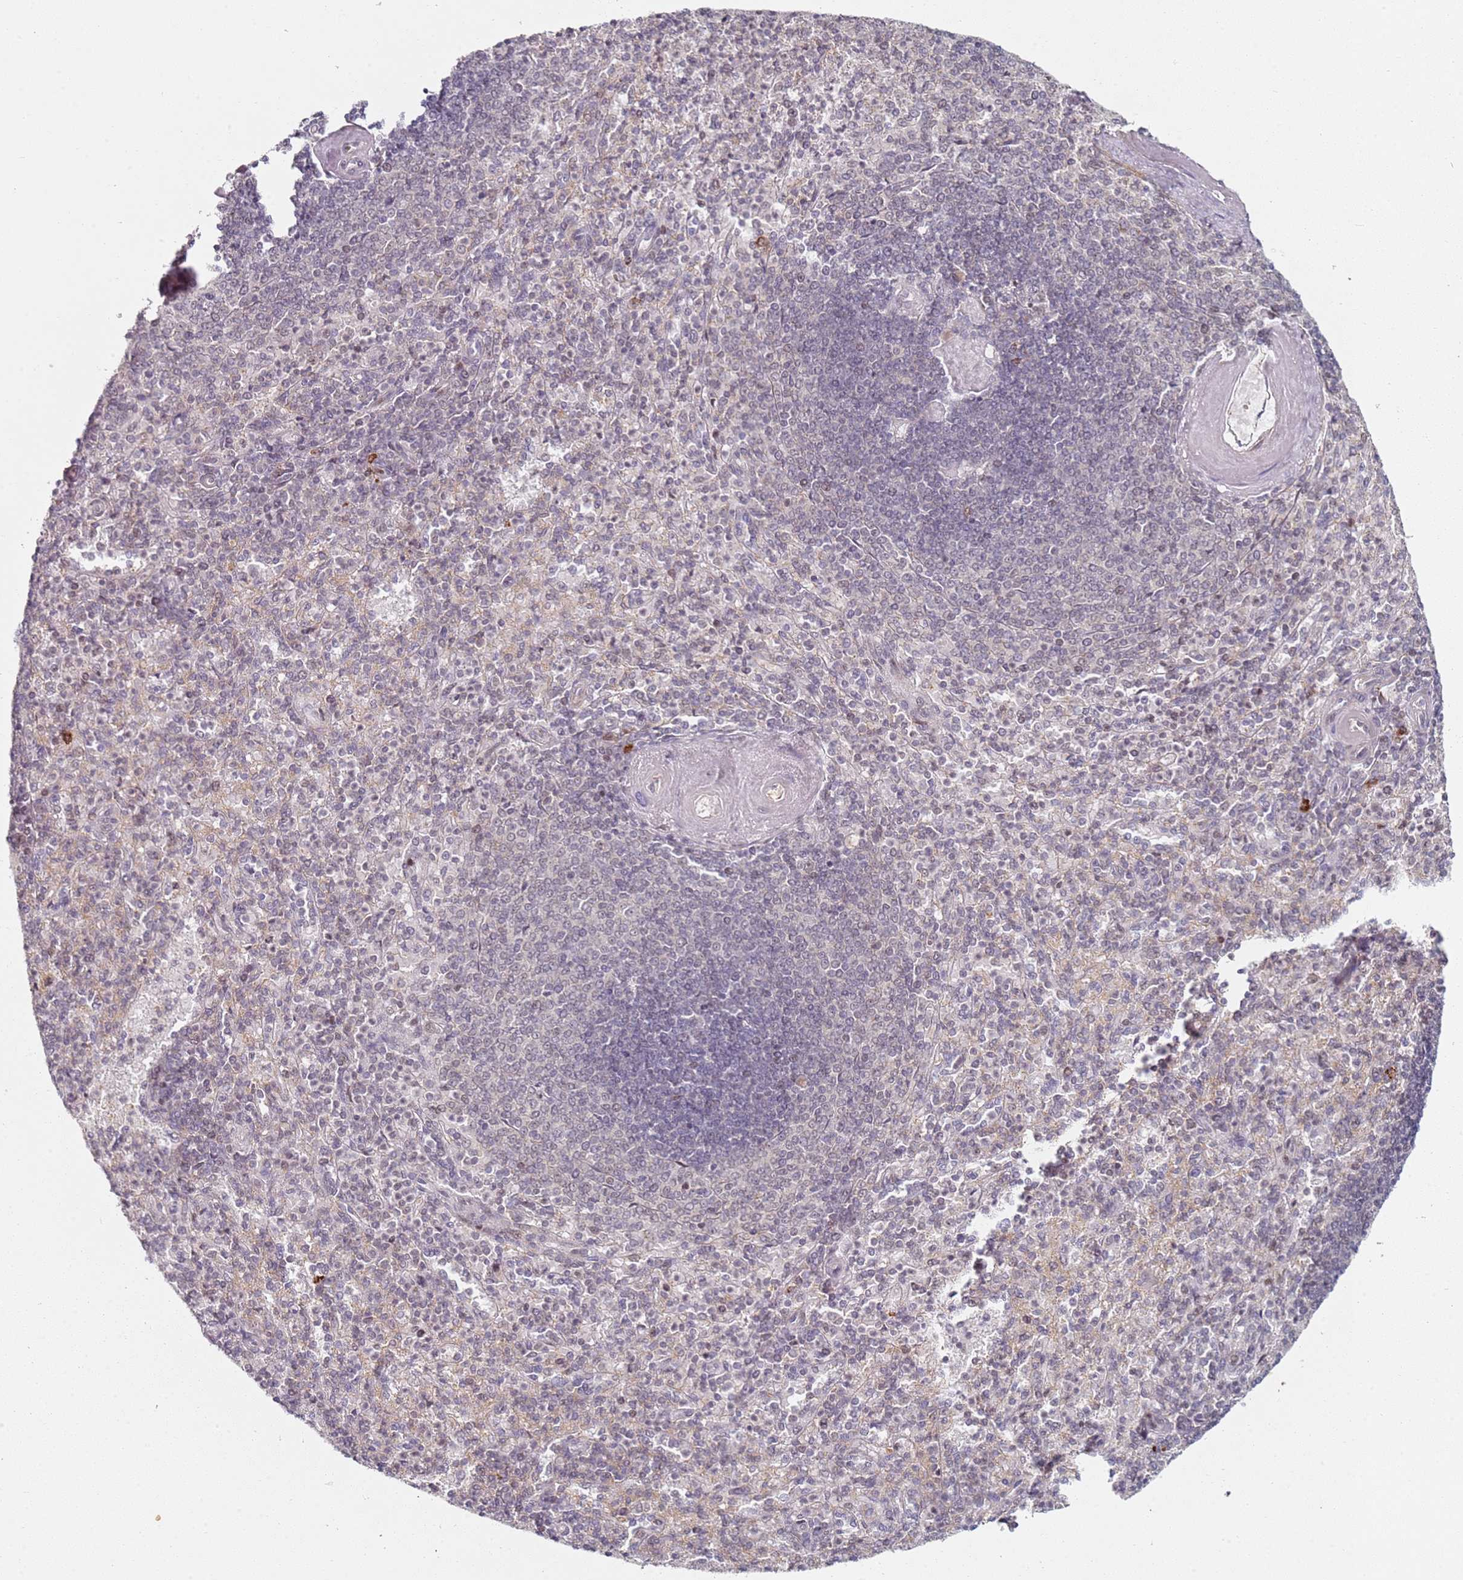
{"staining": {"intensity": "weak", "quantity": "25%-75%", "location": "nuclear"}, "tissue": "spleen", "cell_type": "Cells in red pulp", "image_type": "normal", "snomed": [{"axis": "morphology", "description": "Normal tissue, NOS"}, {"axis": "topography", "description": "Spleen"}], "caption": "Spleen stained with a brown dye displays weak nuclear positive expression in approximately 25%-75% of cells in red pulp.", "gene": "ATF6B", "patient": {"sex": "male", "age": 82}}